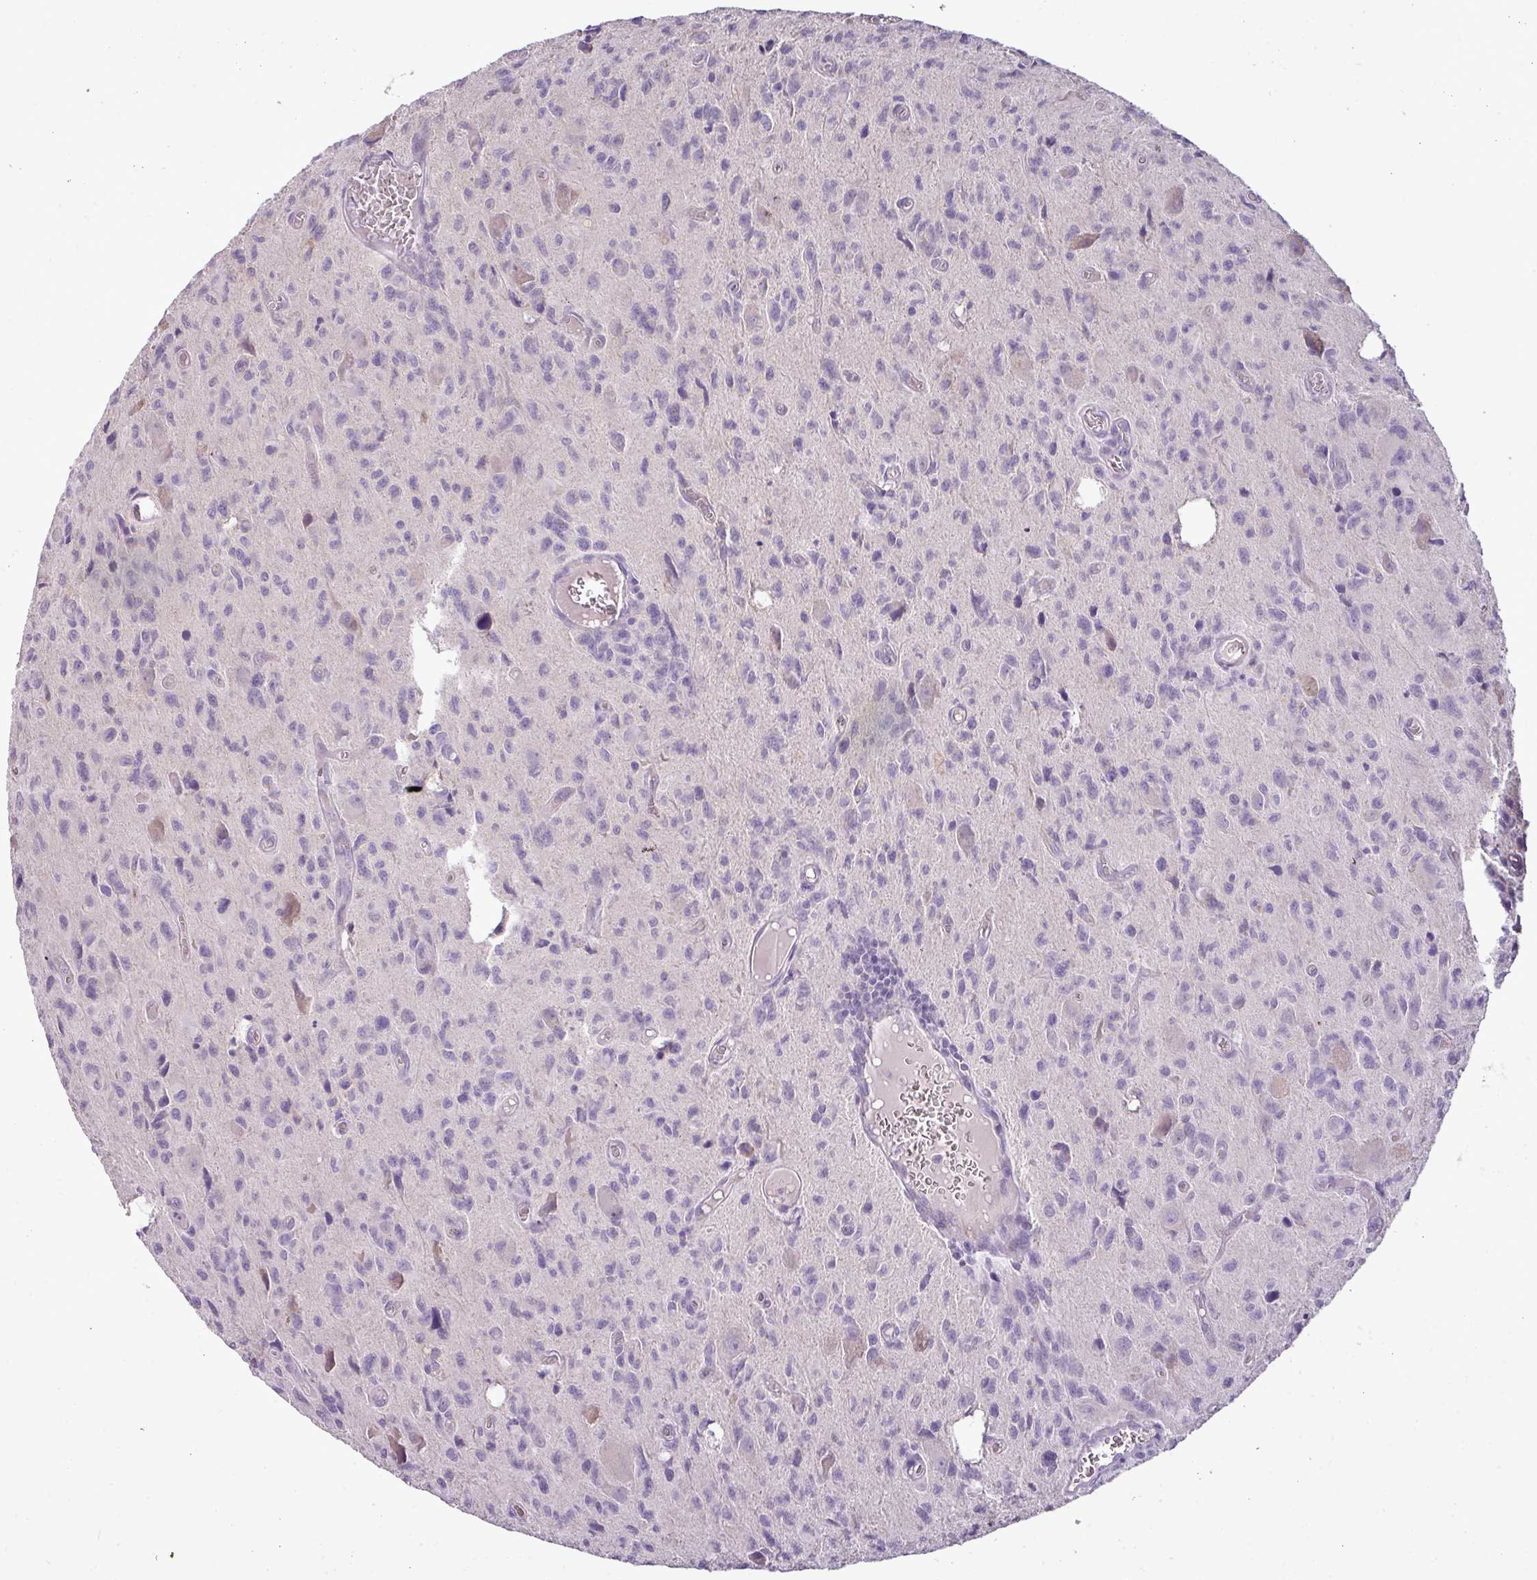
{"staining": {"intensity": "negative", "quantity": "none", "location": "none"}, "tissue": "glioma", "cell_type": "Tumor cells", "image_type": "cancer", "snomed": [{"axis": "morphology", "description": "Glioma, malignant, High grade"}, {"axis": "topography", "description": "Brain"}], "caption": "Immunohistochemistry (IHC) histopathology image of neoplastic tissue: human glioma stained with DAB displays no significant protein positivity in tumor cells. Brightfield microscopy of IHC stained with DAB (brown) and hematoxylin (blue), captured at high magnification.", "gene": "BRINP2", "patient": {"sex": "male", "age": 76}}